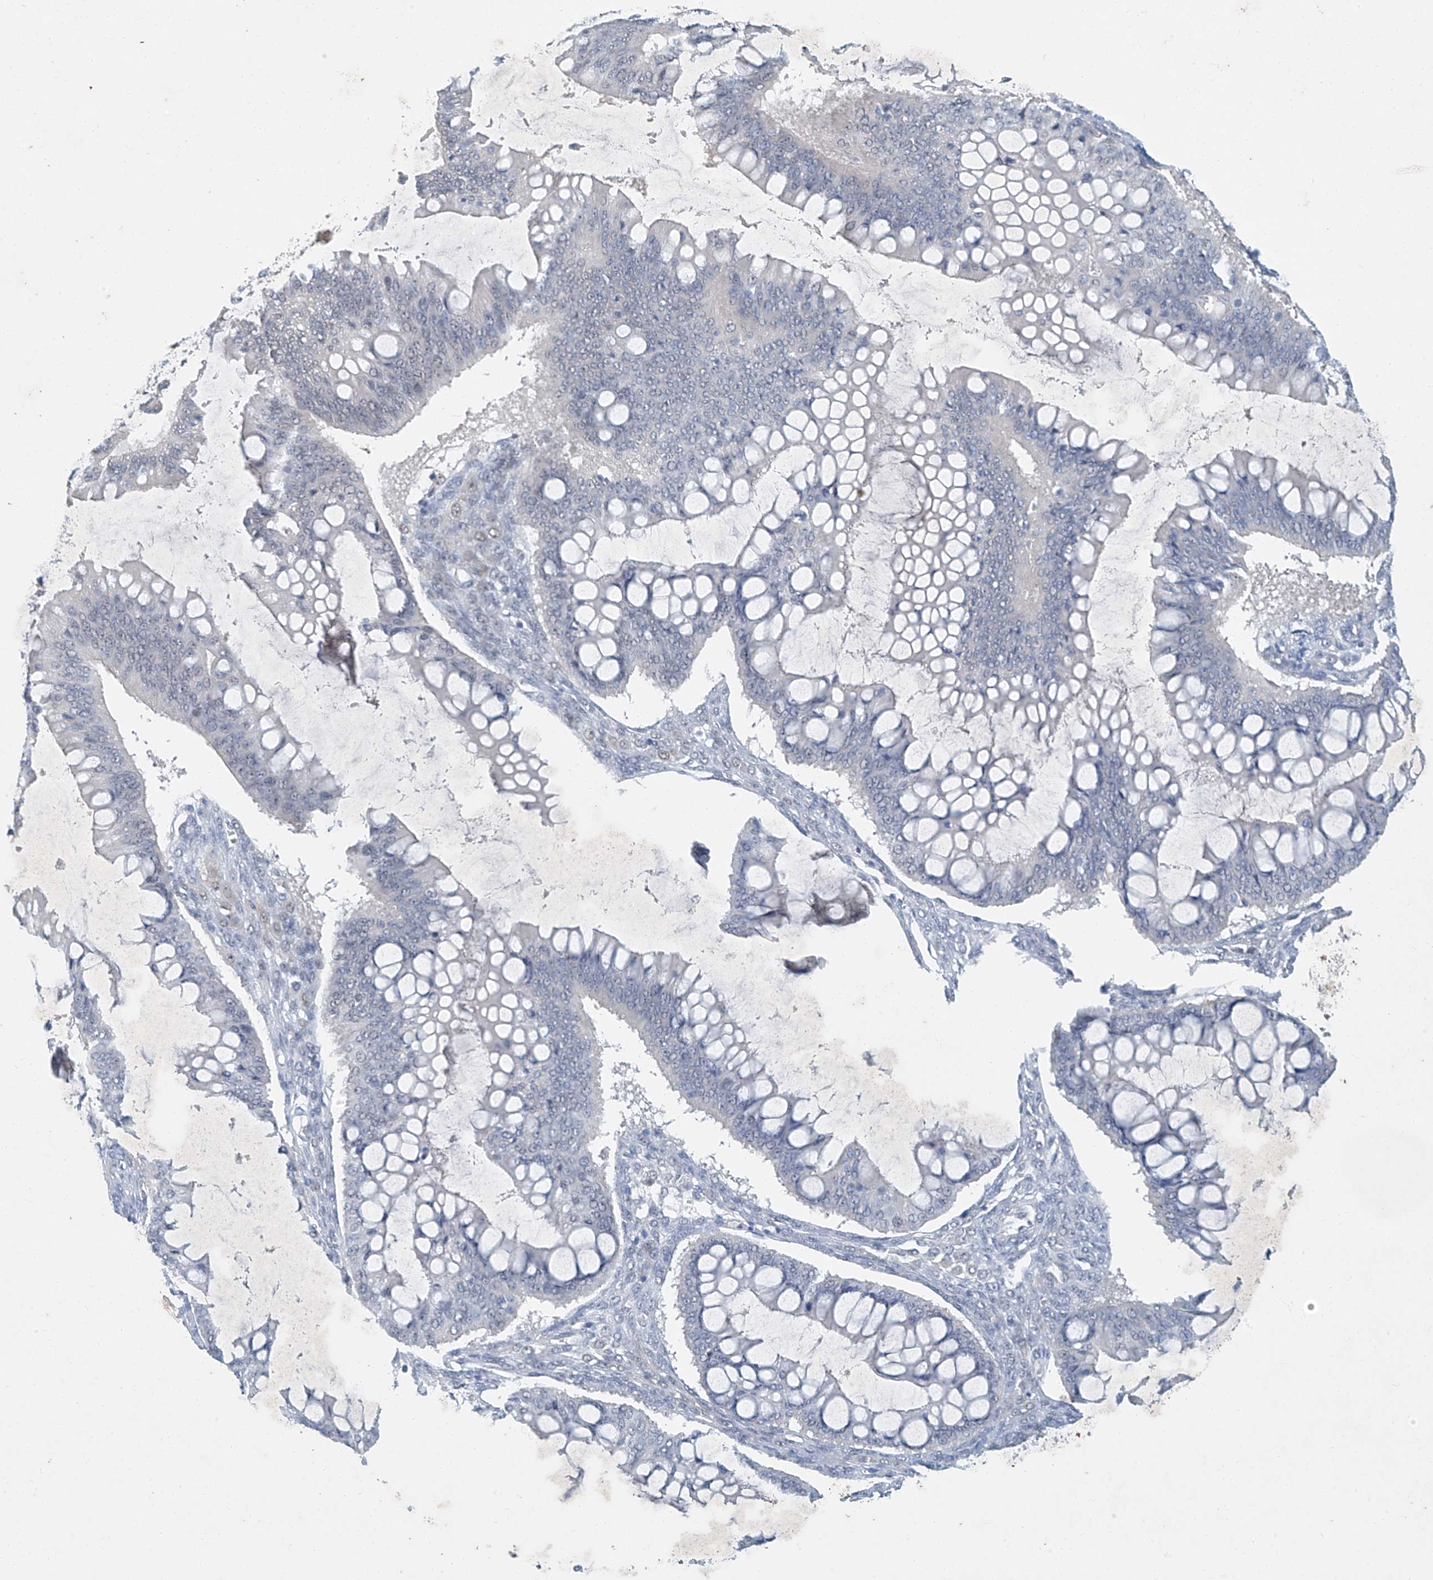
{"staining": {"intensity": "negative", "quantity": "none", "location": "none"}, "tissue": "ovarian cancer", "cell_type": "Tumor cells", "image_type": "cancer", "snomed": [{"axis": "morphology", "description": "Cystadenocarcinoma, mucinous, NOS"}, {"axis": "topography", "description": "Ovary"}], "caption": "Image shows no significant protein staining in tumor cells of ovarian cancer (mucinous cystadenocarcinoma). The staining was performed using DAB to visualize the protein expression in brown, while the nuclei were stained in blue with hematoxylin (Magnification: 20x).", "gene": "TAF8", "patient": {"sex": "female", "age": 73}}